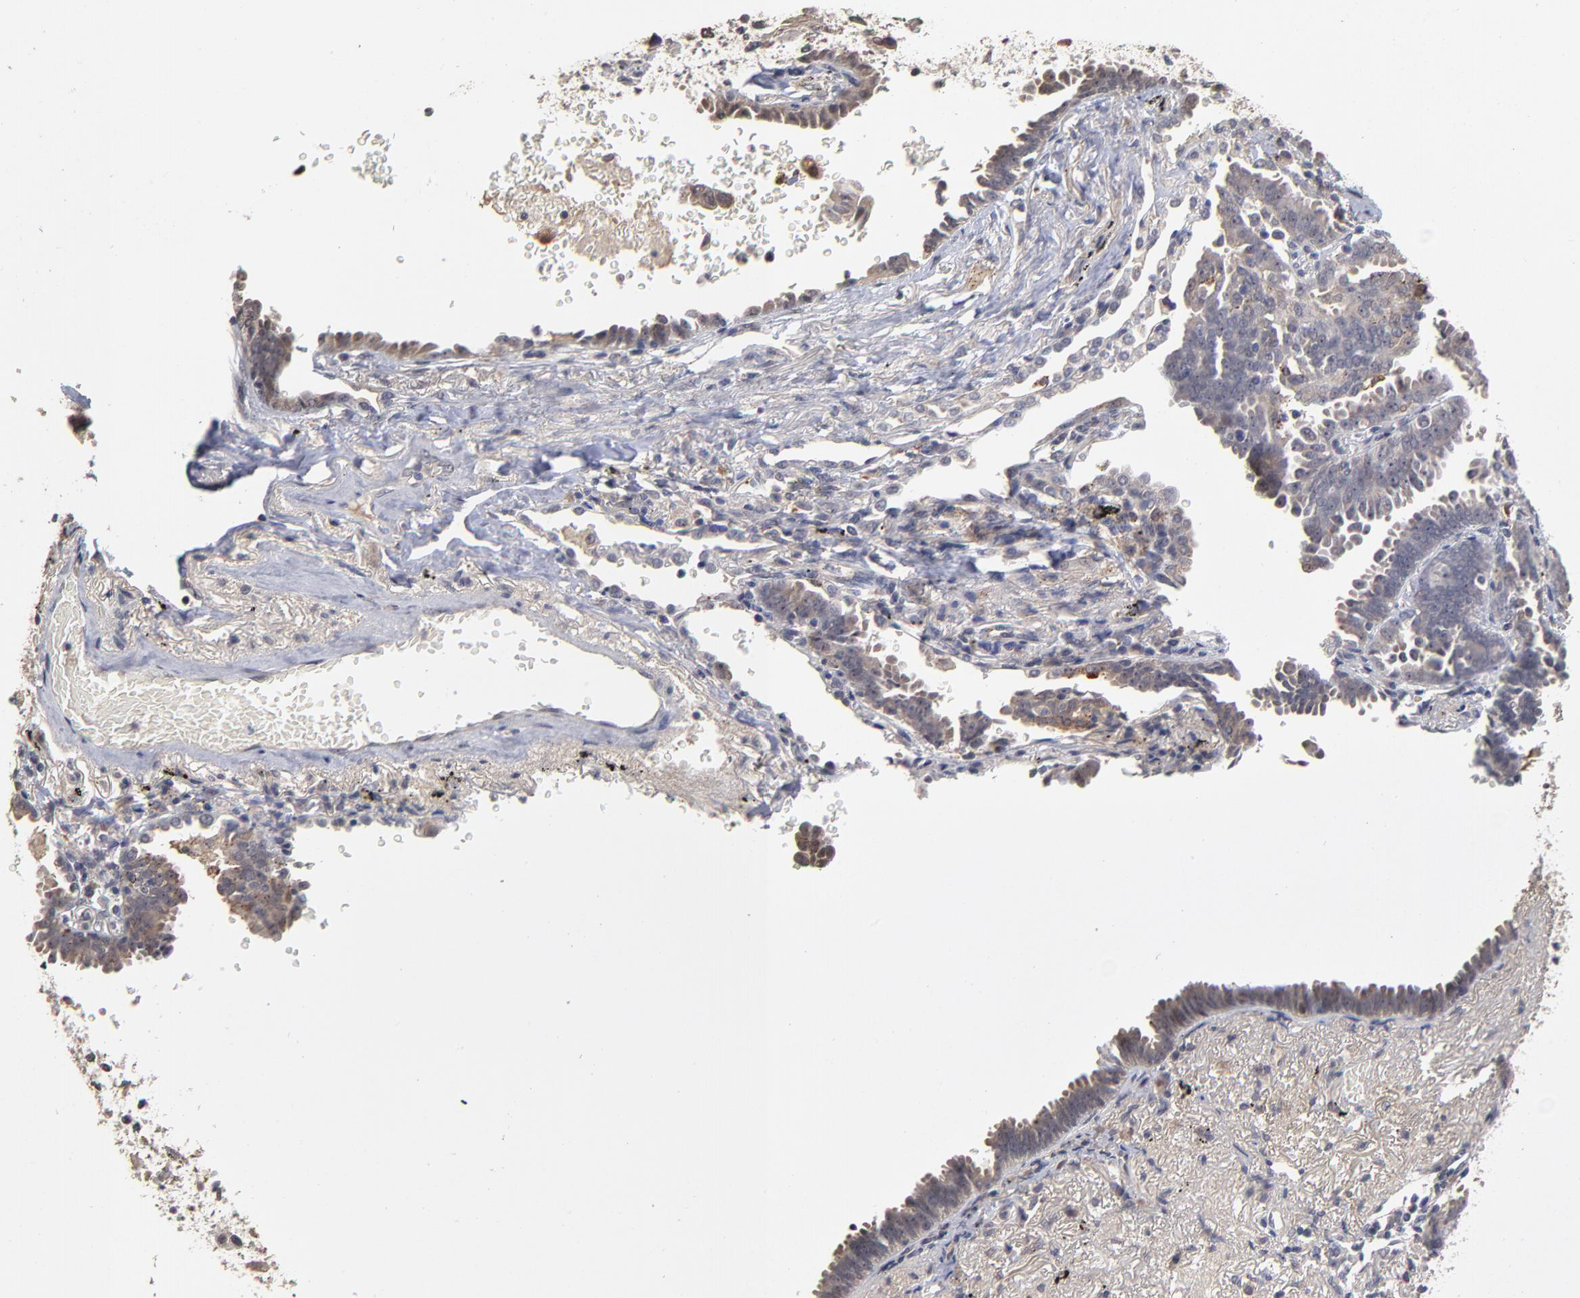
{"staining": {"intensity": "moderate", "quantity": "25%-75%", "location": "cytoplasmic/membranous"}, "tissue": "lung cancer", "cell_type": "Tumor cells", "image_type": "cancer", "snomed": [{"axis": "morphology", "description": "Adenocarcinoma, NOS"}, {"axis": "topography", "description": "Lung"}], "caption": "Immunohistochemical staining of human lung adenocarcinoma shows moderate cytoplasmic/membranous protein positivity in about 25%-75% of tumor cells.", "gene": "ASB8", "patient": {"sex": "female", "age": 64}}